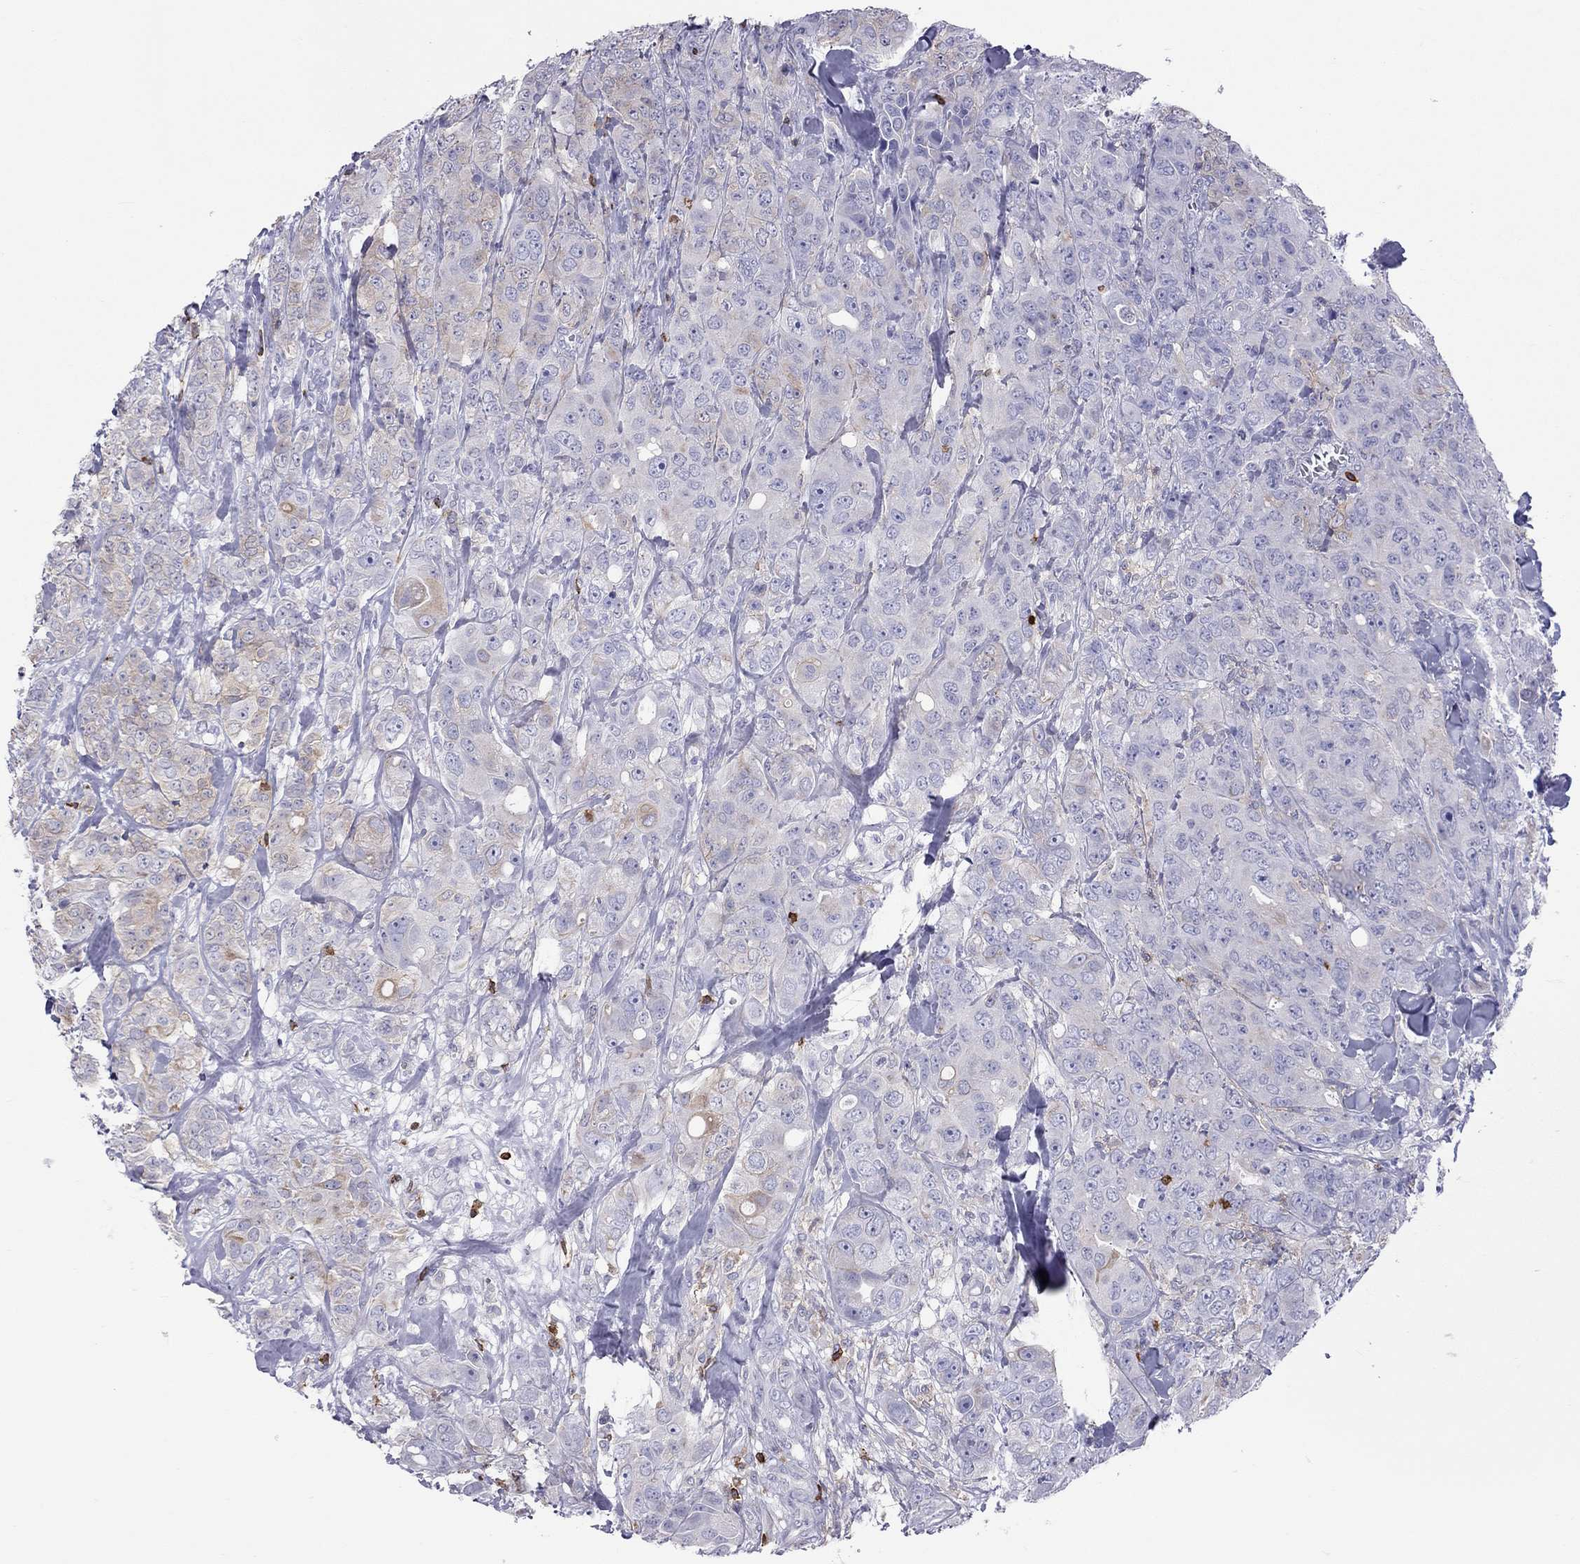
{"staining": {"intensity": "weak", "quantity": "<25%", "location": "cytoplasmic/membranous"}, "tissue": "breast cancer", "cell_type": "Tumor cells", "image_type": "cancer", "snomed": [{"axis": "morphology", "description": "Duct carcinoma"}, {"axis": "topography", "description": "Breast"}], "caption": "This is an IHC photomicrograph of human infiltrating ductal carcinoma (breast). There is no positivity in tumor cells.", "gene": "MND1", "patient": {"sex": "female", "age": 43}}